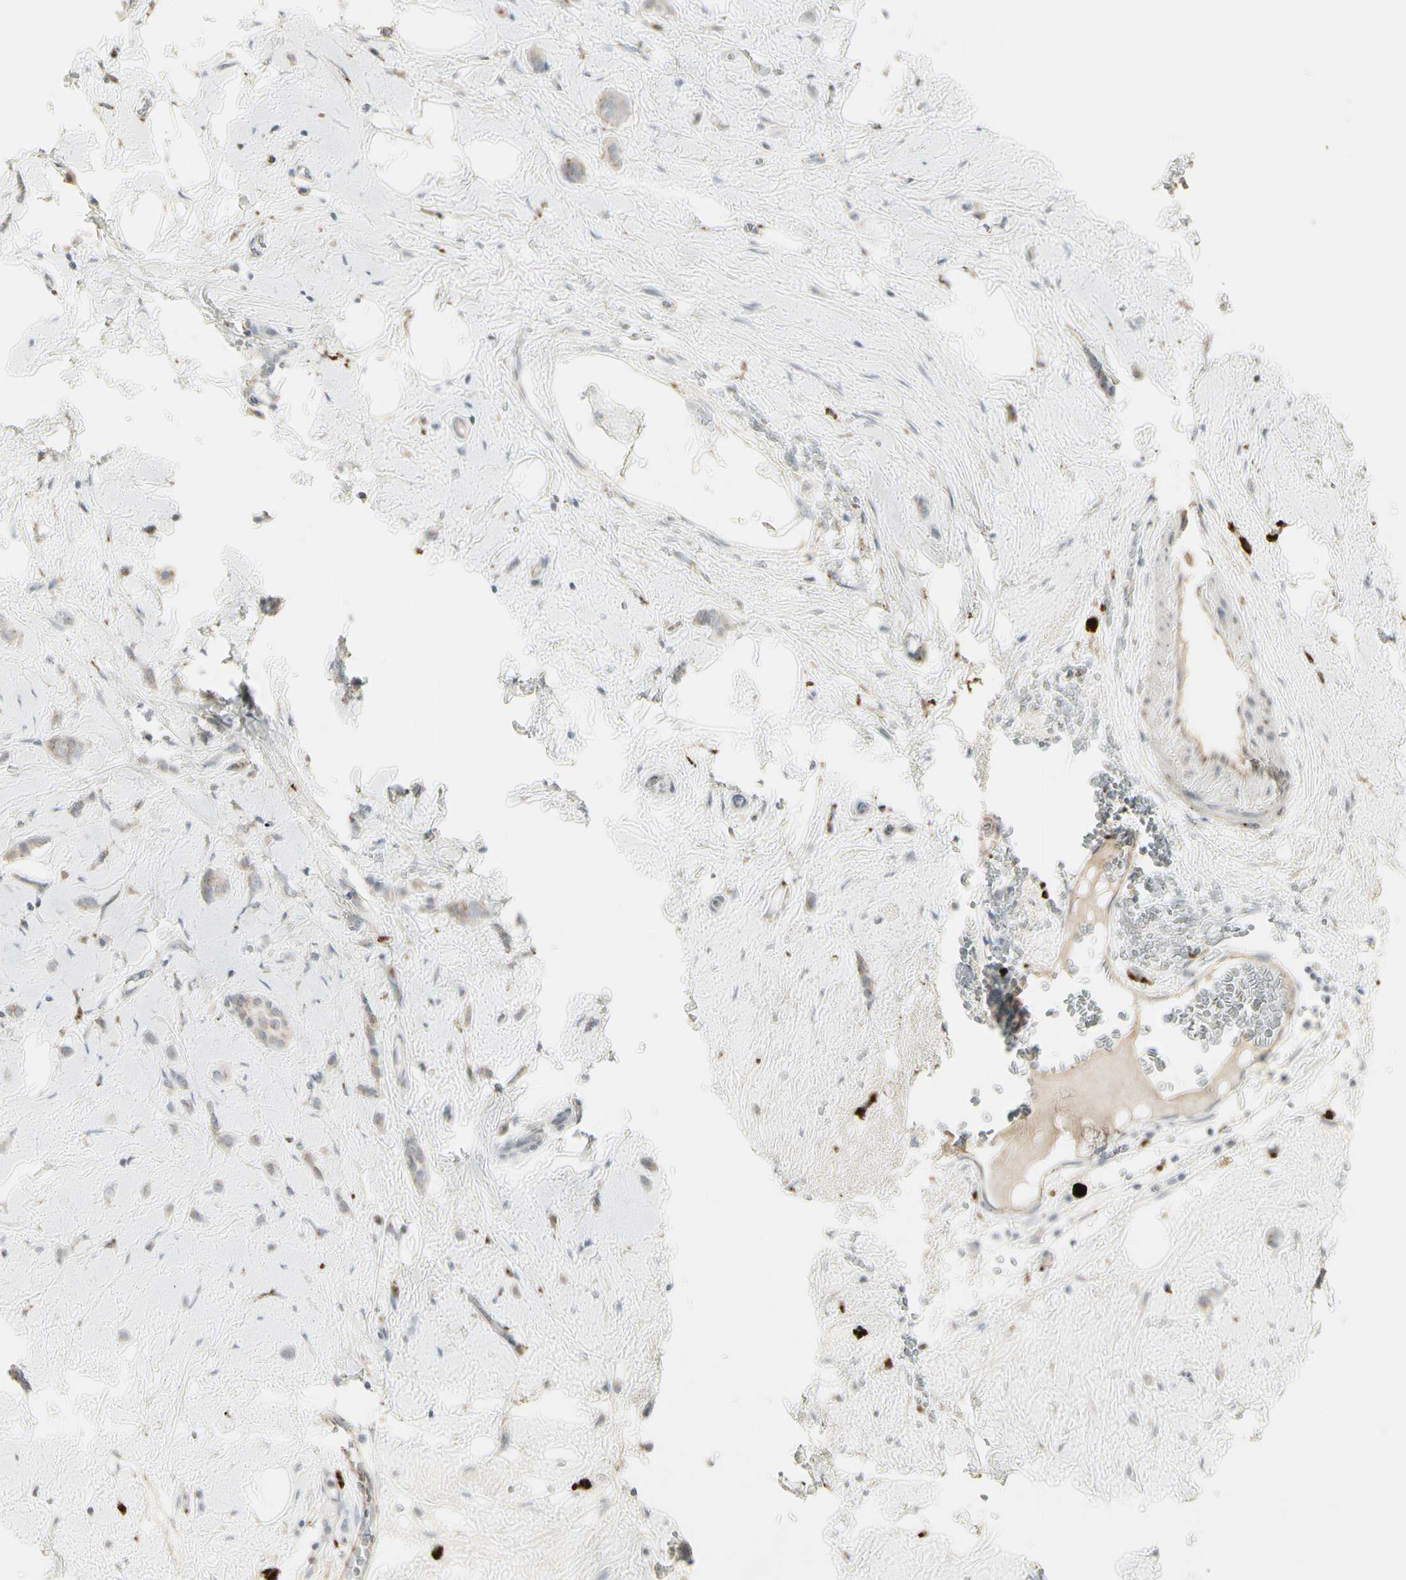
{"staining": {"intensity": "weak", "quantity": "<25%", "location": "cytoplasmic/membranous"}, "tissue": "breast cancer", "cell_type": "Tumor cells", "image_type": "cancer", "snomed": [{"axis": "morphology", "description": "Lobular carcinoma"}, {"axis": "topography", "description": "Breast"}], "caption": "The image reveals no staining of tumor cells in breast cancer (lobular carcinoma).", "gene": "GRN", "patient": {"sex": "female", "age": 60}}